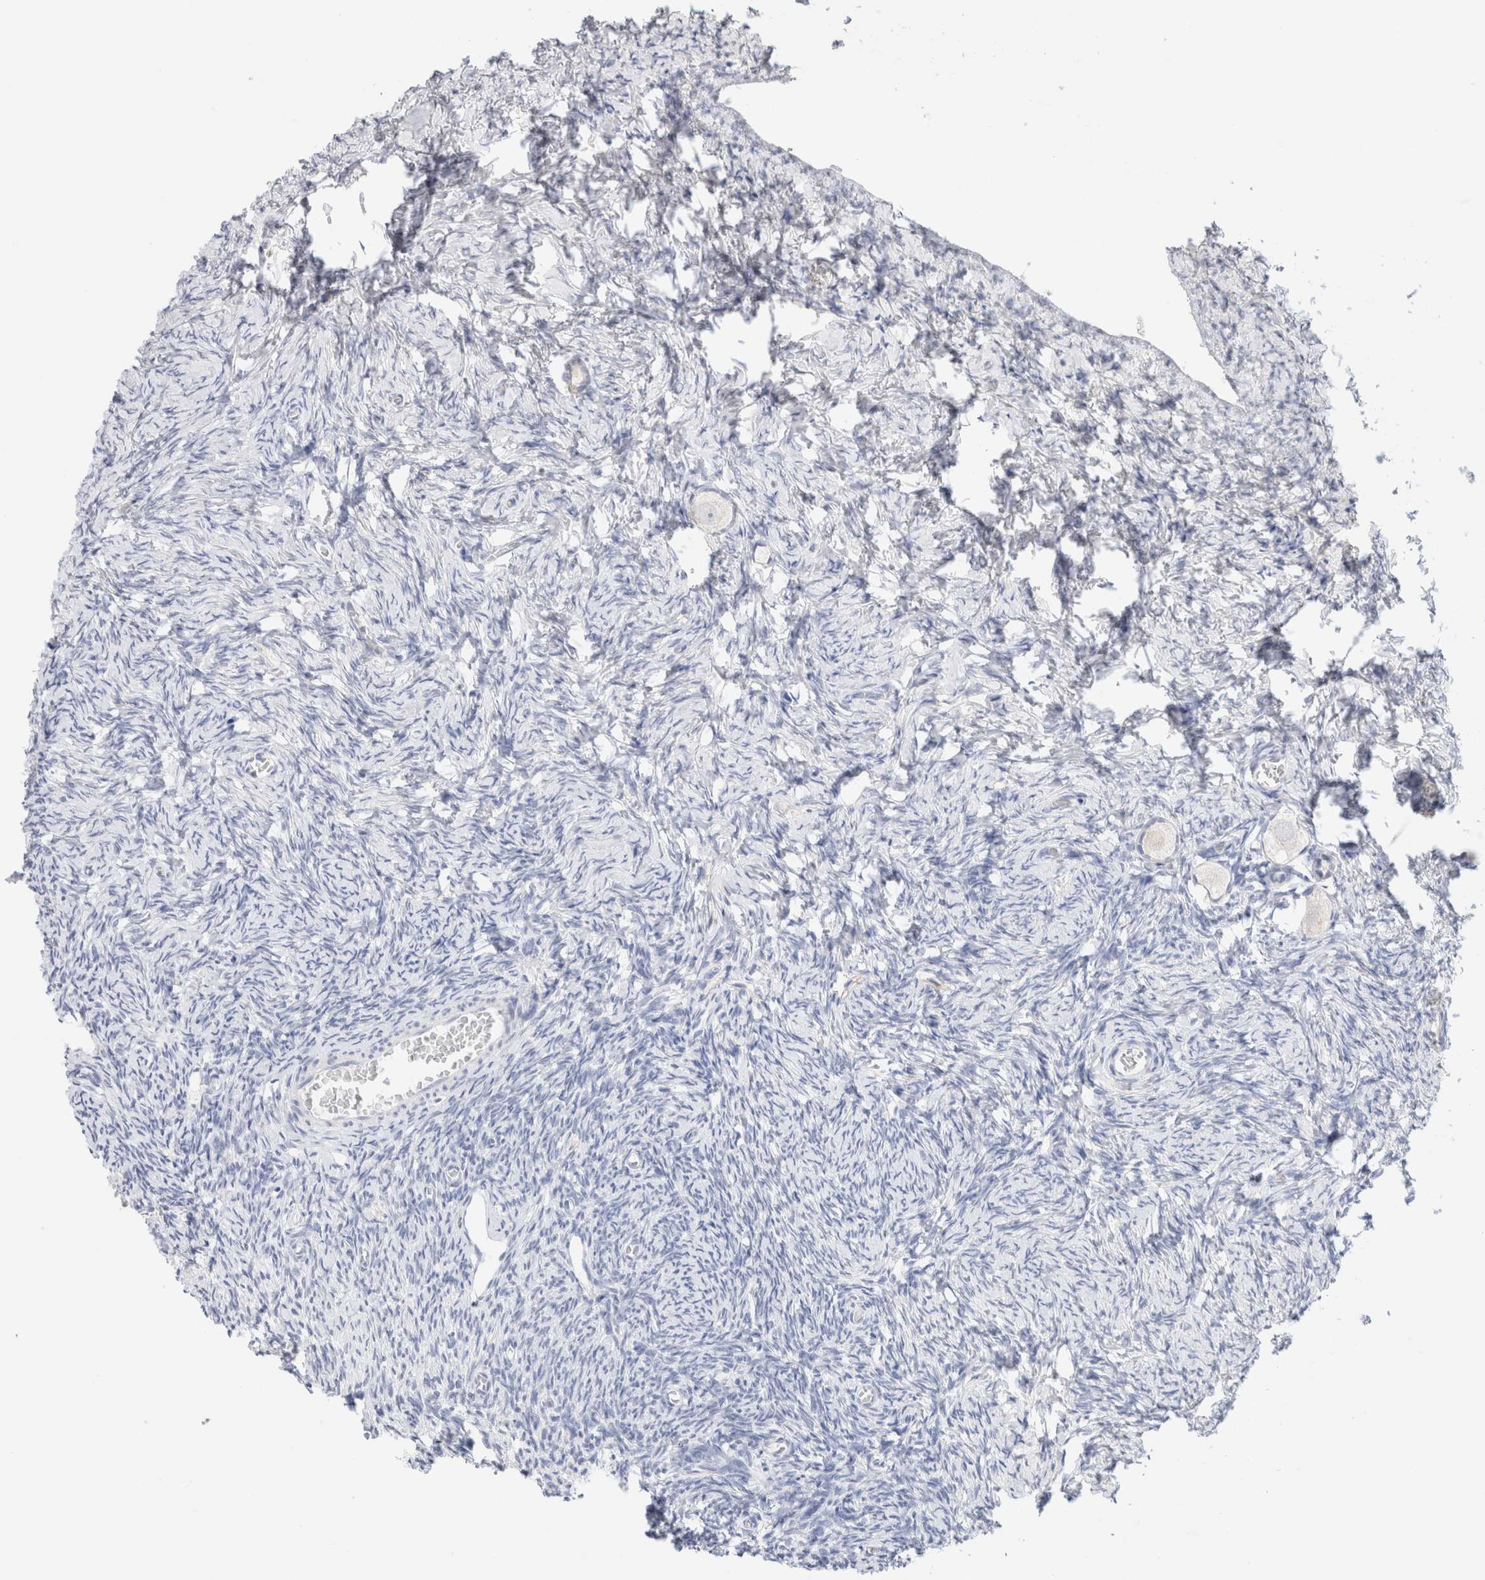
{"staining": {"intensity": "negative", "quantity": "none", "location": "none"}, "tissue": "ovary", "cell_type": "Follicle cells", "image_type": "normal", "snomed": [{"axis": "morphology", "description": "Normal tissue, NOS"}, {"axis": "topography", "description": "Ovary"}], "caption": "This is an immunohistochemistry histopathology image of unremarkable ovary. There is no positivity in follicle cells.", "gene": "GADD45G", "patient": {"sex": "female", "age": 27}}